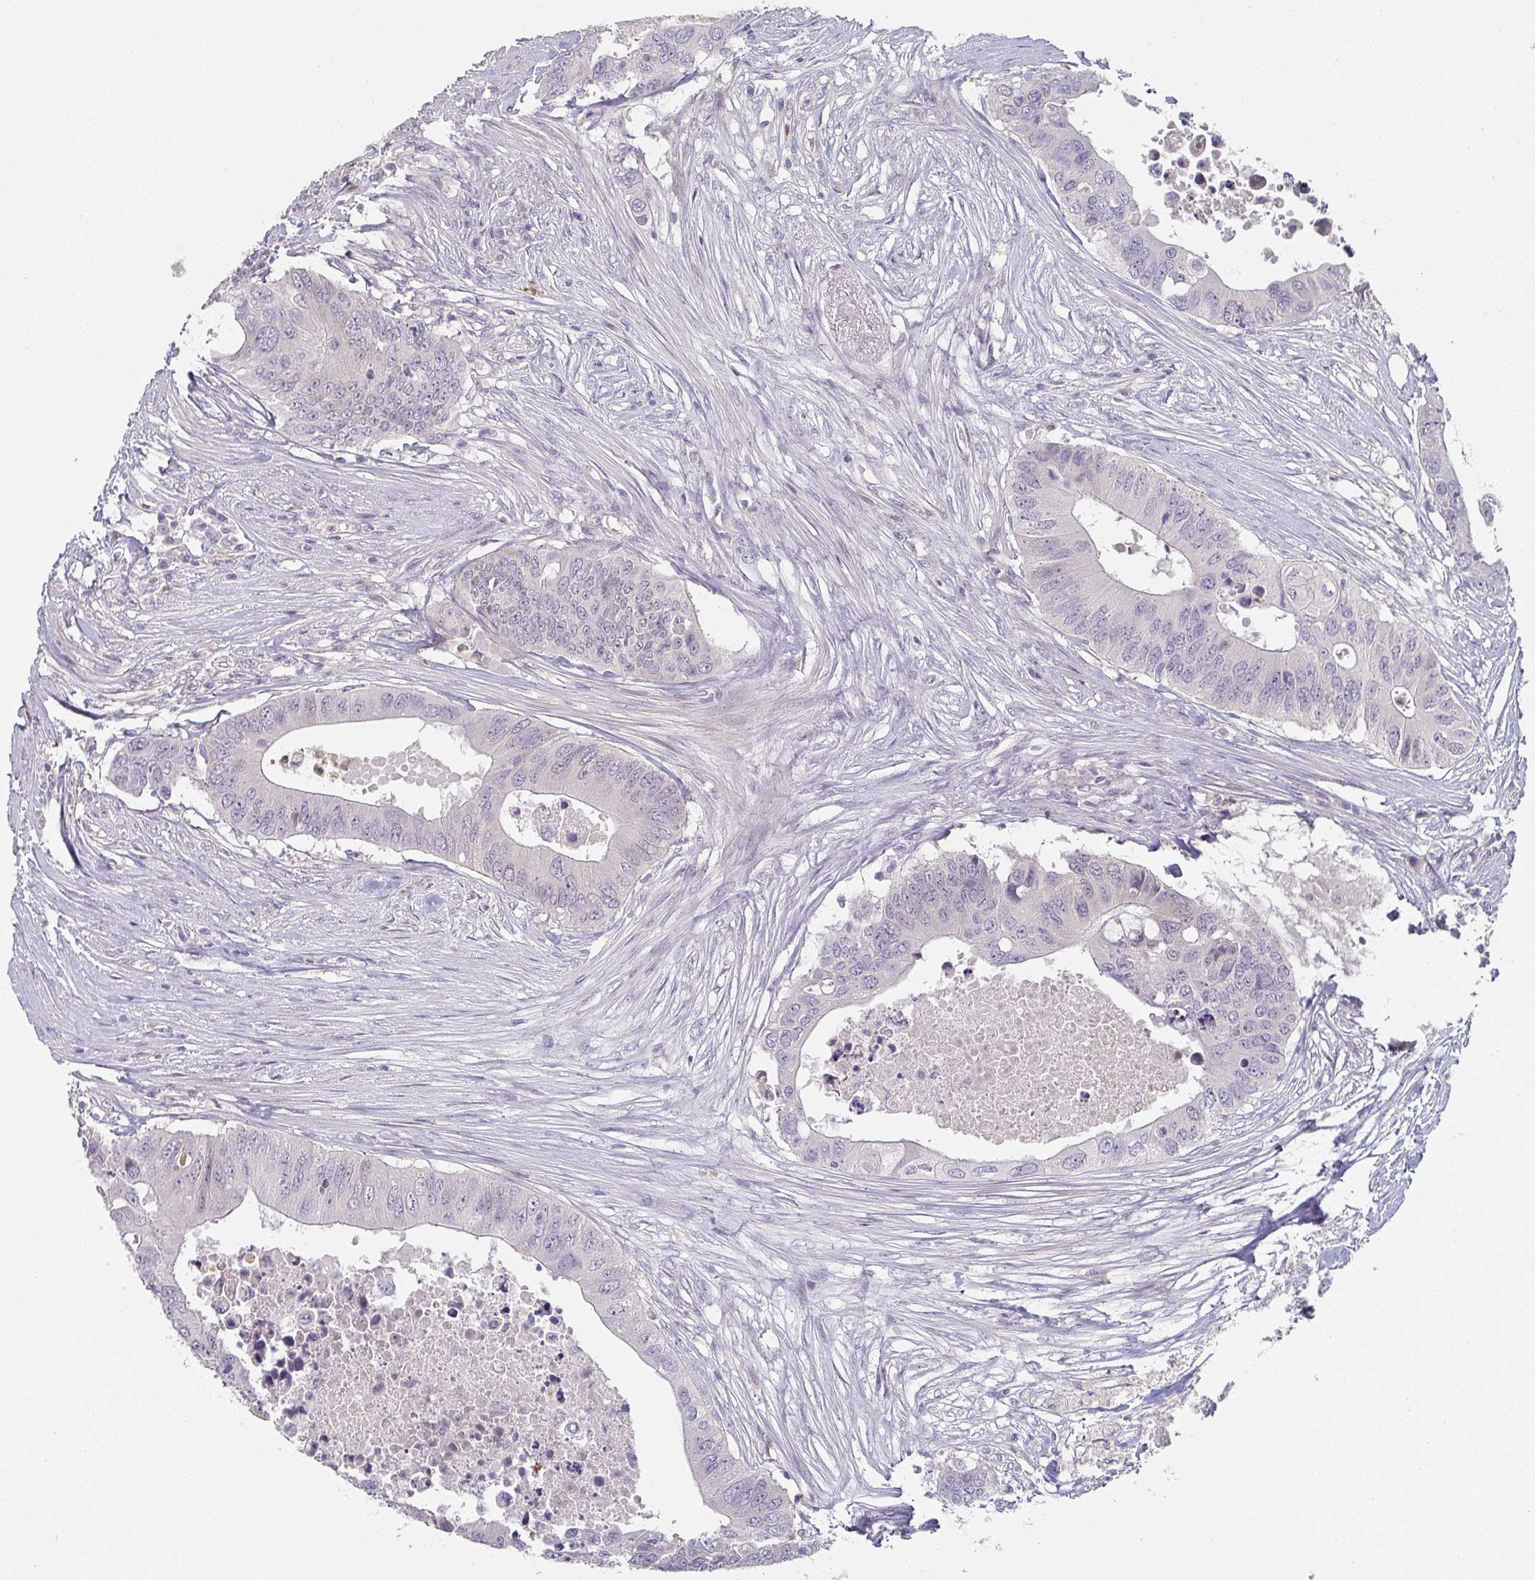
{"staining": {"intensity": "negative", "quantity": "none", "location": "none"}, "tissue": "colorectal cancer", "cell_type": "Tumor cells", "image_type": "cancer", "snomed": [{"axis": "morphology", "description": "Adenocarcinoma, NOS"}, {"axis": "topography", "description": "Colon"}], "caption": "Tumor cells show no significant protein expression in colorectal cancer.", "gene": "A1CF", "patient": {"sex": "male", "age": 71}}